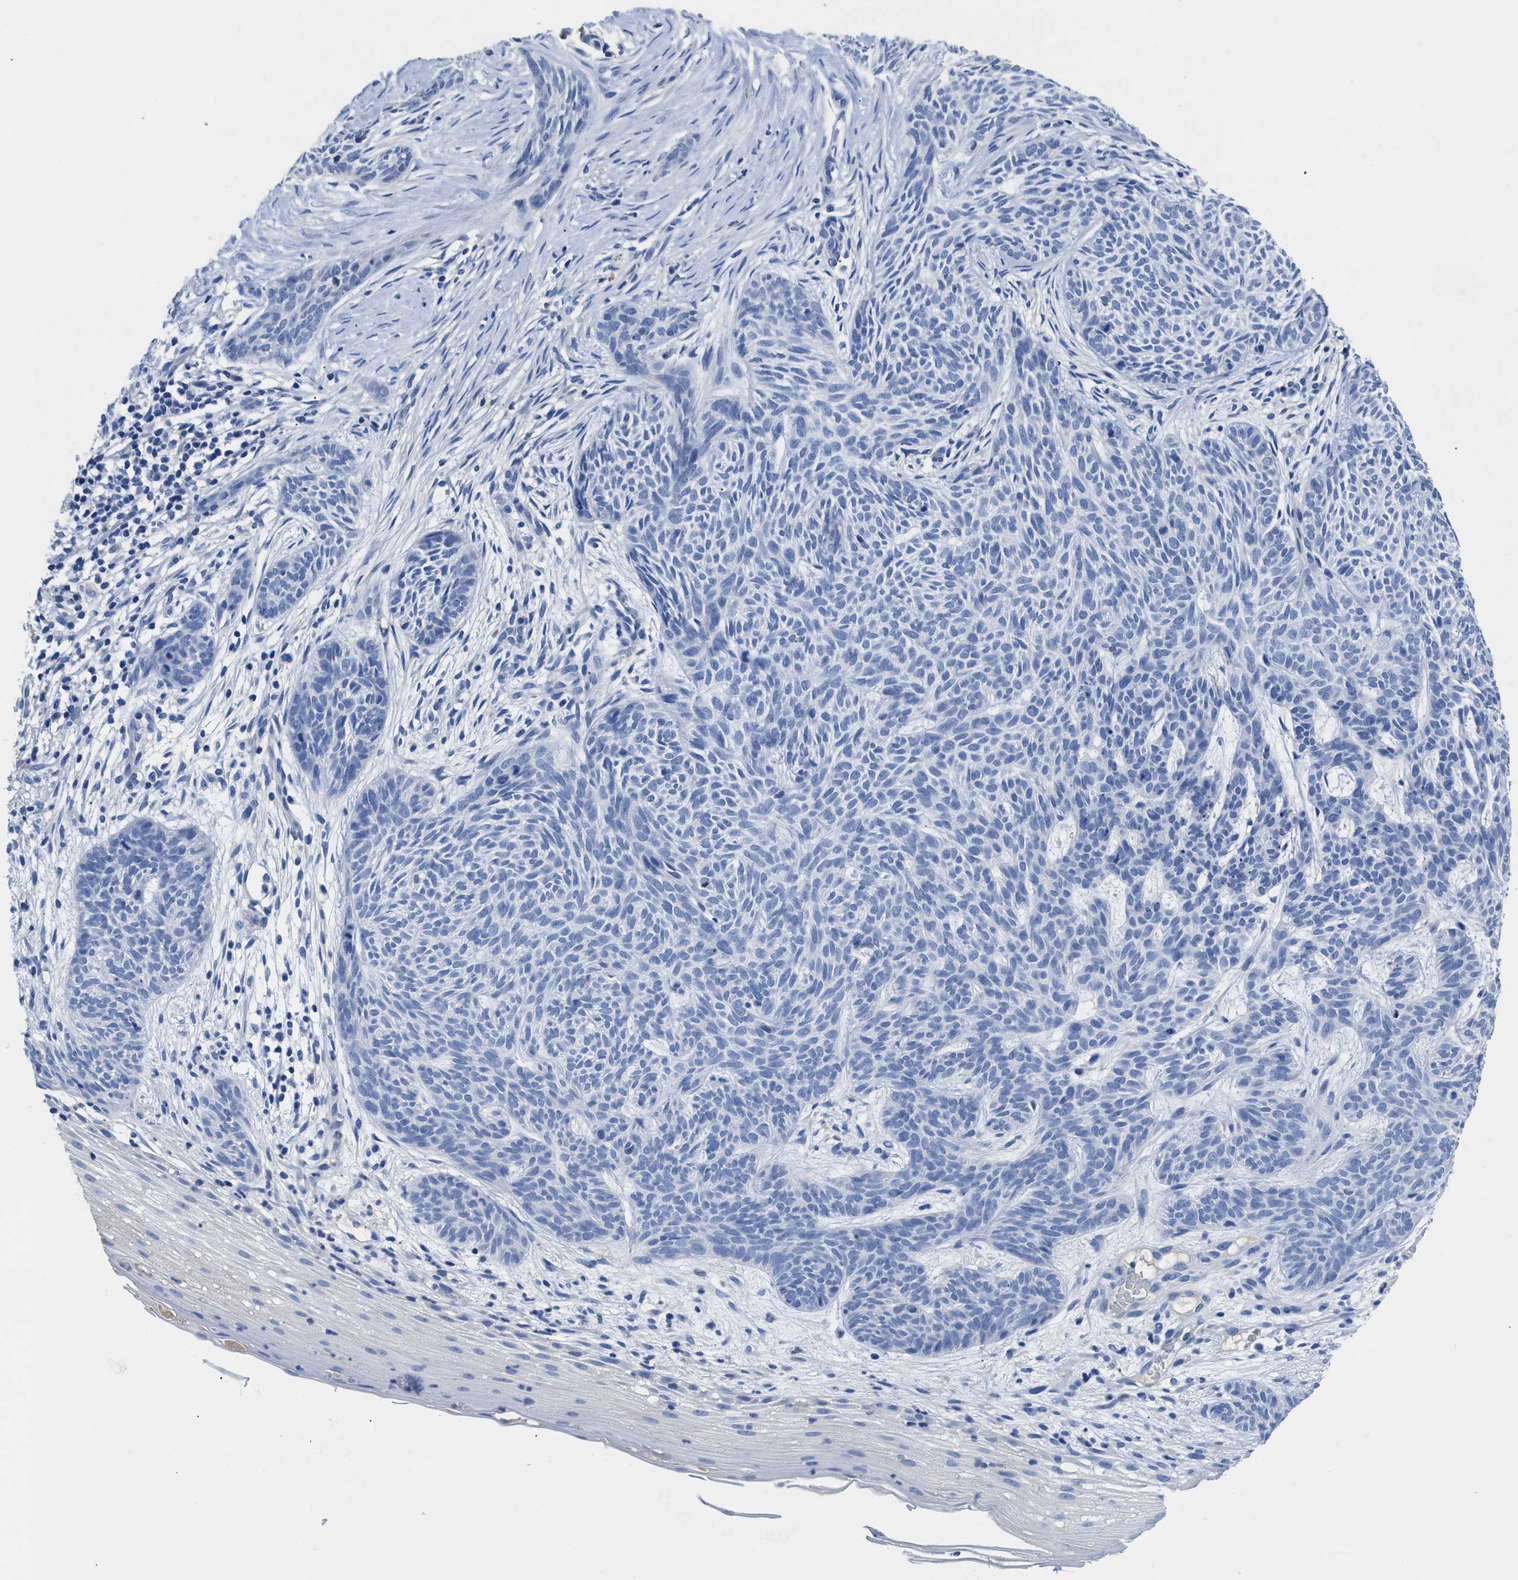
{"staining": {"intensity": "negative", "quantity": "none", "location": "none"}, "tissue": "skin cancer", "cell_type": "Tumor cells", "image_type": "cancer", "snomed": [{"axis": "morphology", "description": "Basal cell carcinoma"}, {"axis": "topography", "description": "Skin"}], "caption": "Immunohistochemical staining of human skin cancer displays no significant positivity in tumor cells. (DAB IHC with hematoxylin counter stain).", "gene": "SLFN13", "patient": {"sex": "female", "age": 59}}